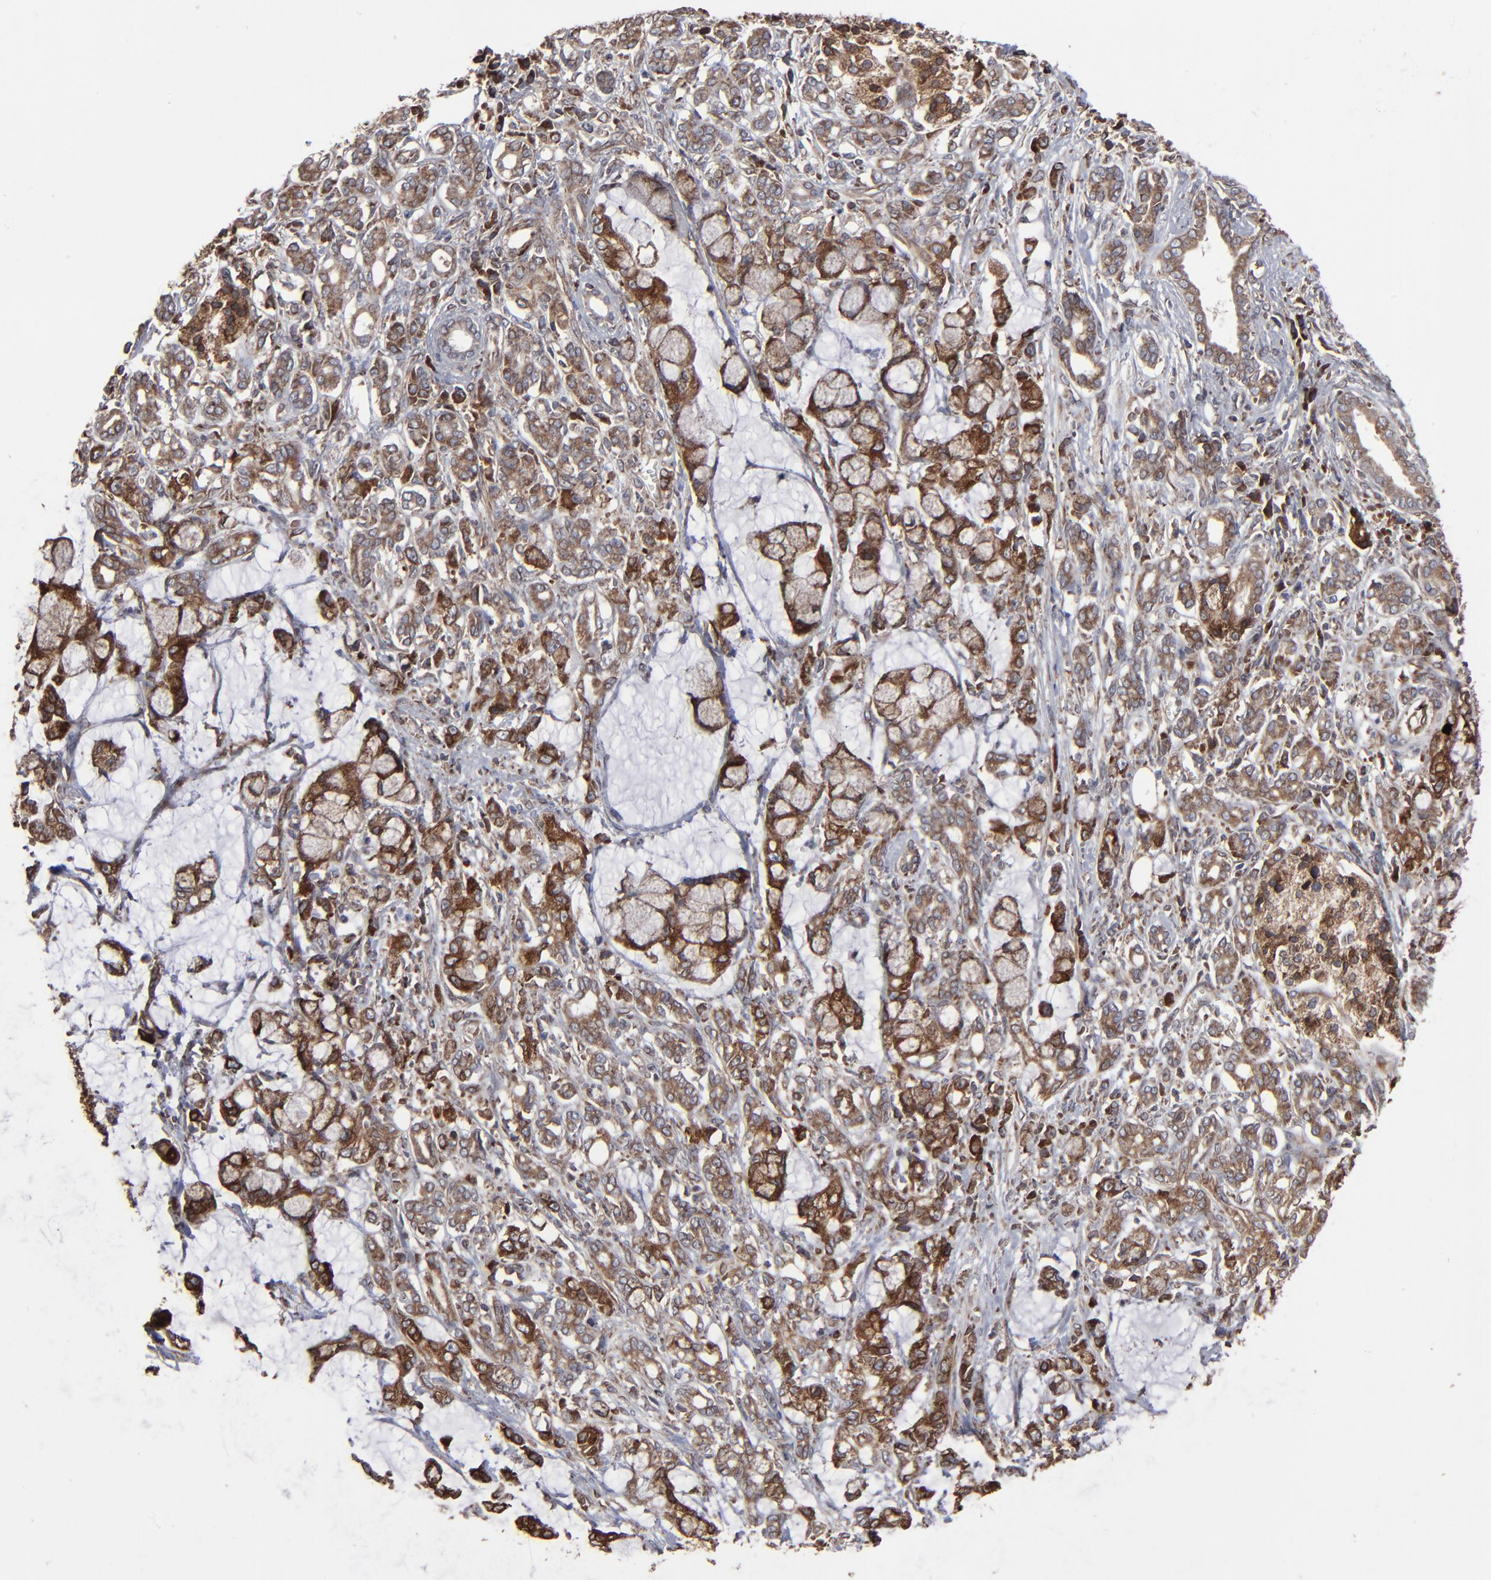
{"staining": {"intensity": "strong", "quantity": "25%-75%", "location": "cytoplasmic/membranous"}, "tissue": "pancreatic cancer", "cell_type": "Tumor cells", "image_type": "cancer", "snomed": [{"axis": "morphology", "description": "Adenocarcinoma, NOS"}, {"axis": "topography", "description": "Pancreas"}], "caption": "Immunohistochemical staining of human pancreatic adenocarcinoma exhibits high levels of strong cytoplasmic/membranous protein positivity in approximately 25%-75% of tumor cells. The protein of interest is shown in brown color, while the nuclei are stained blue.", "gene": "CNIH1", "patient": {"sex": "female", "age": 73}}